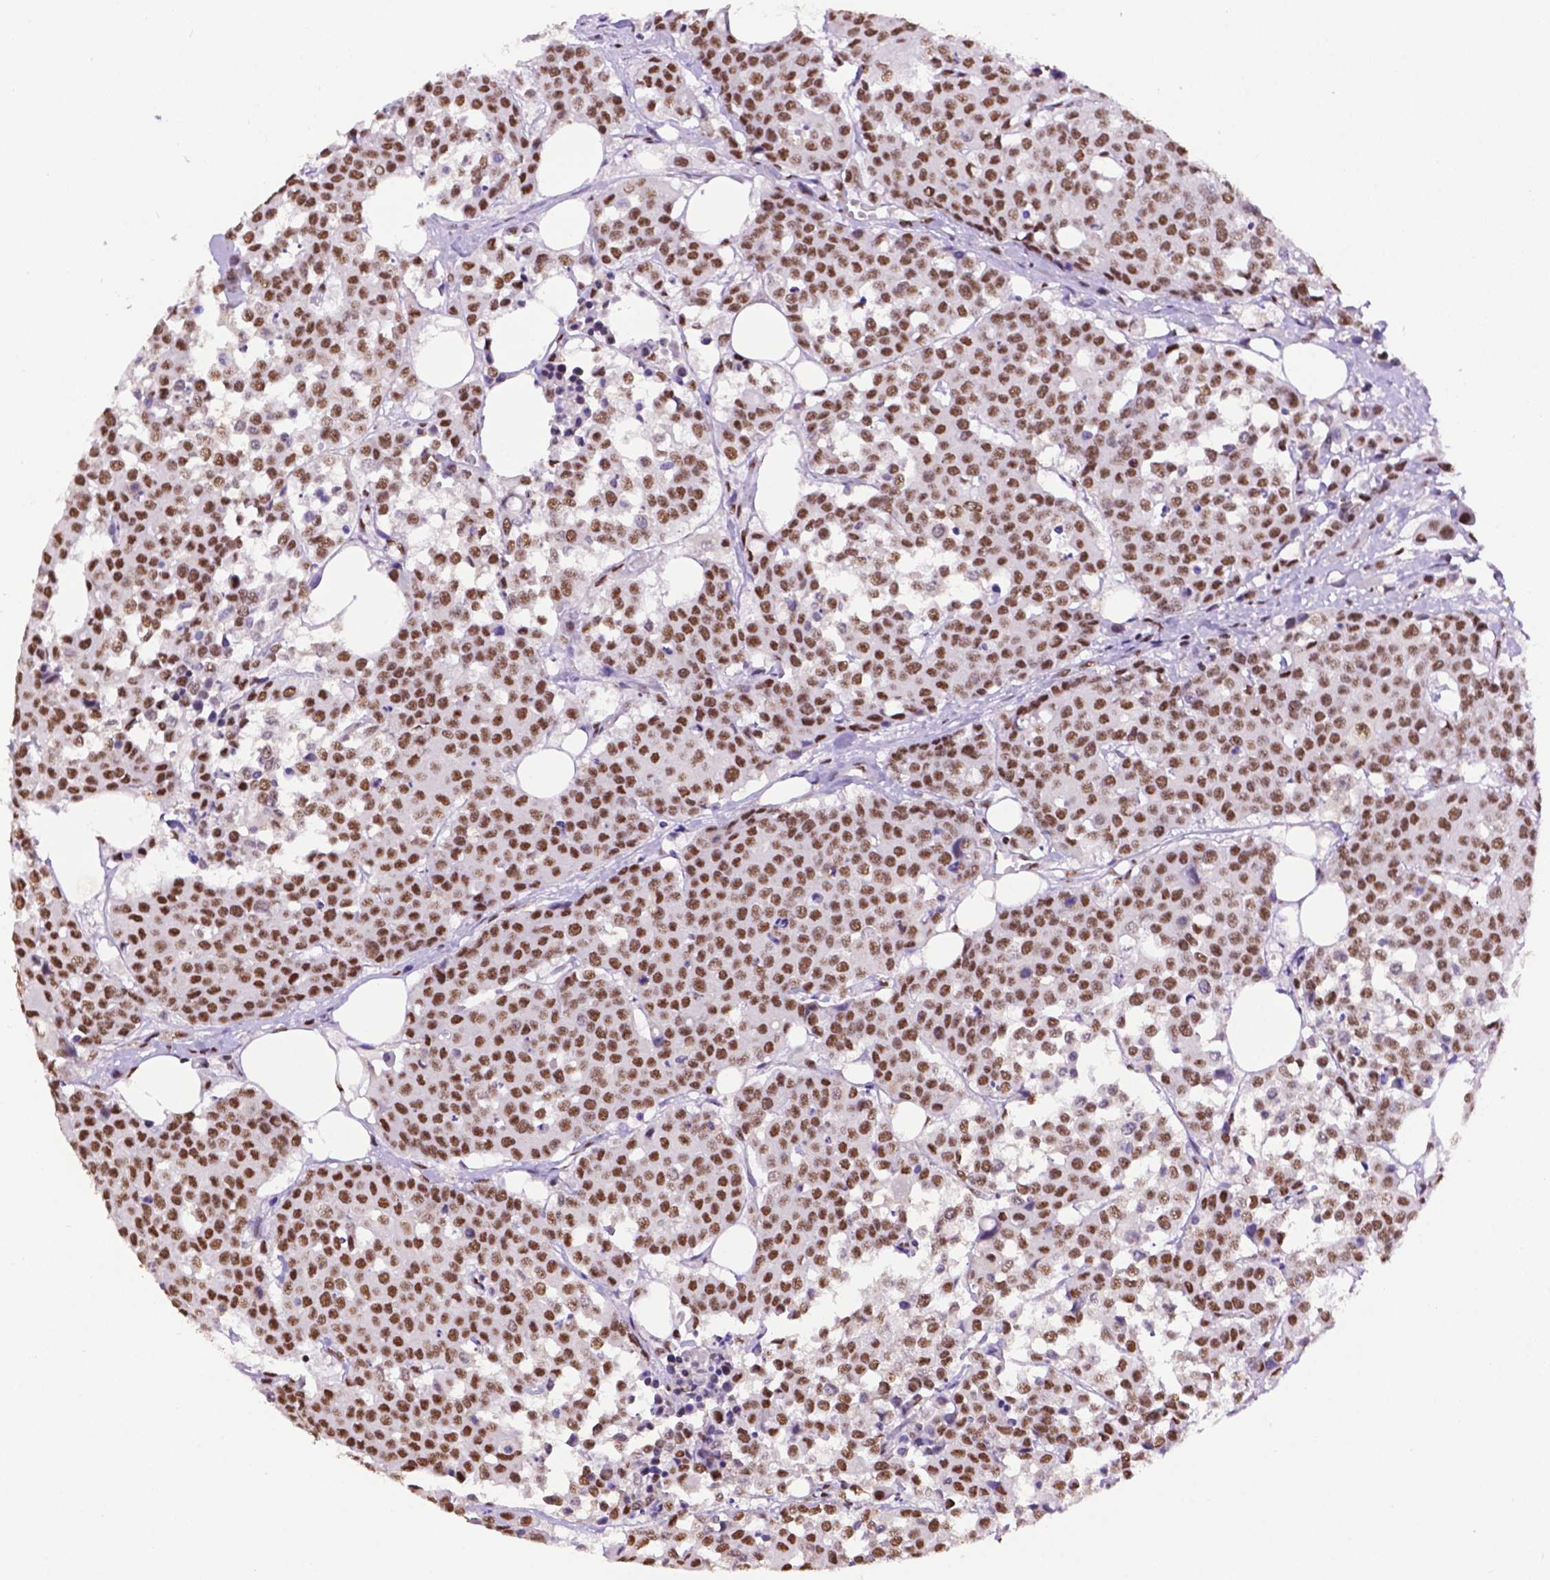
{"staining": {"intensity": "strong", "quantity": ">75%", "location": "nuclear"}, "tissue": "carcinoid", "cell_type": "Tumor cells", "image_type": "cancer", "snomed": [{"axis": "morphology", "description": "Carcinoid, malignant, NOS"}, {"axis": "topography", "description": "Colon"}], "caption": "About >75% of tumor cells in human carcinoid reveal strong nuclear protein expression as visualized by brown immunohistochemical staining.", "gene": "CCAR2", "patient": {"sex": "male", "age": 81}}